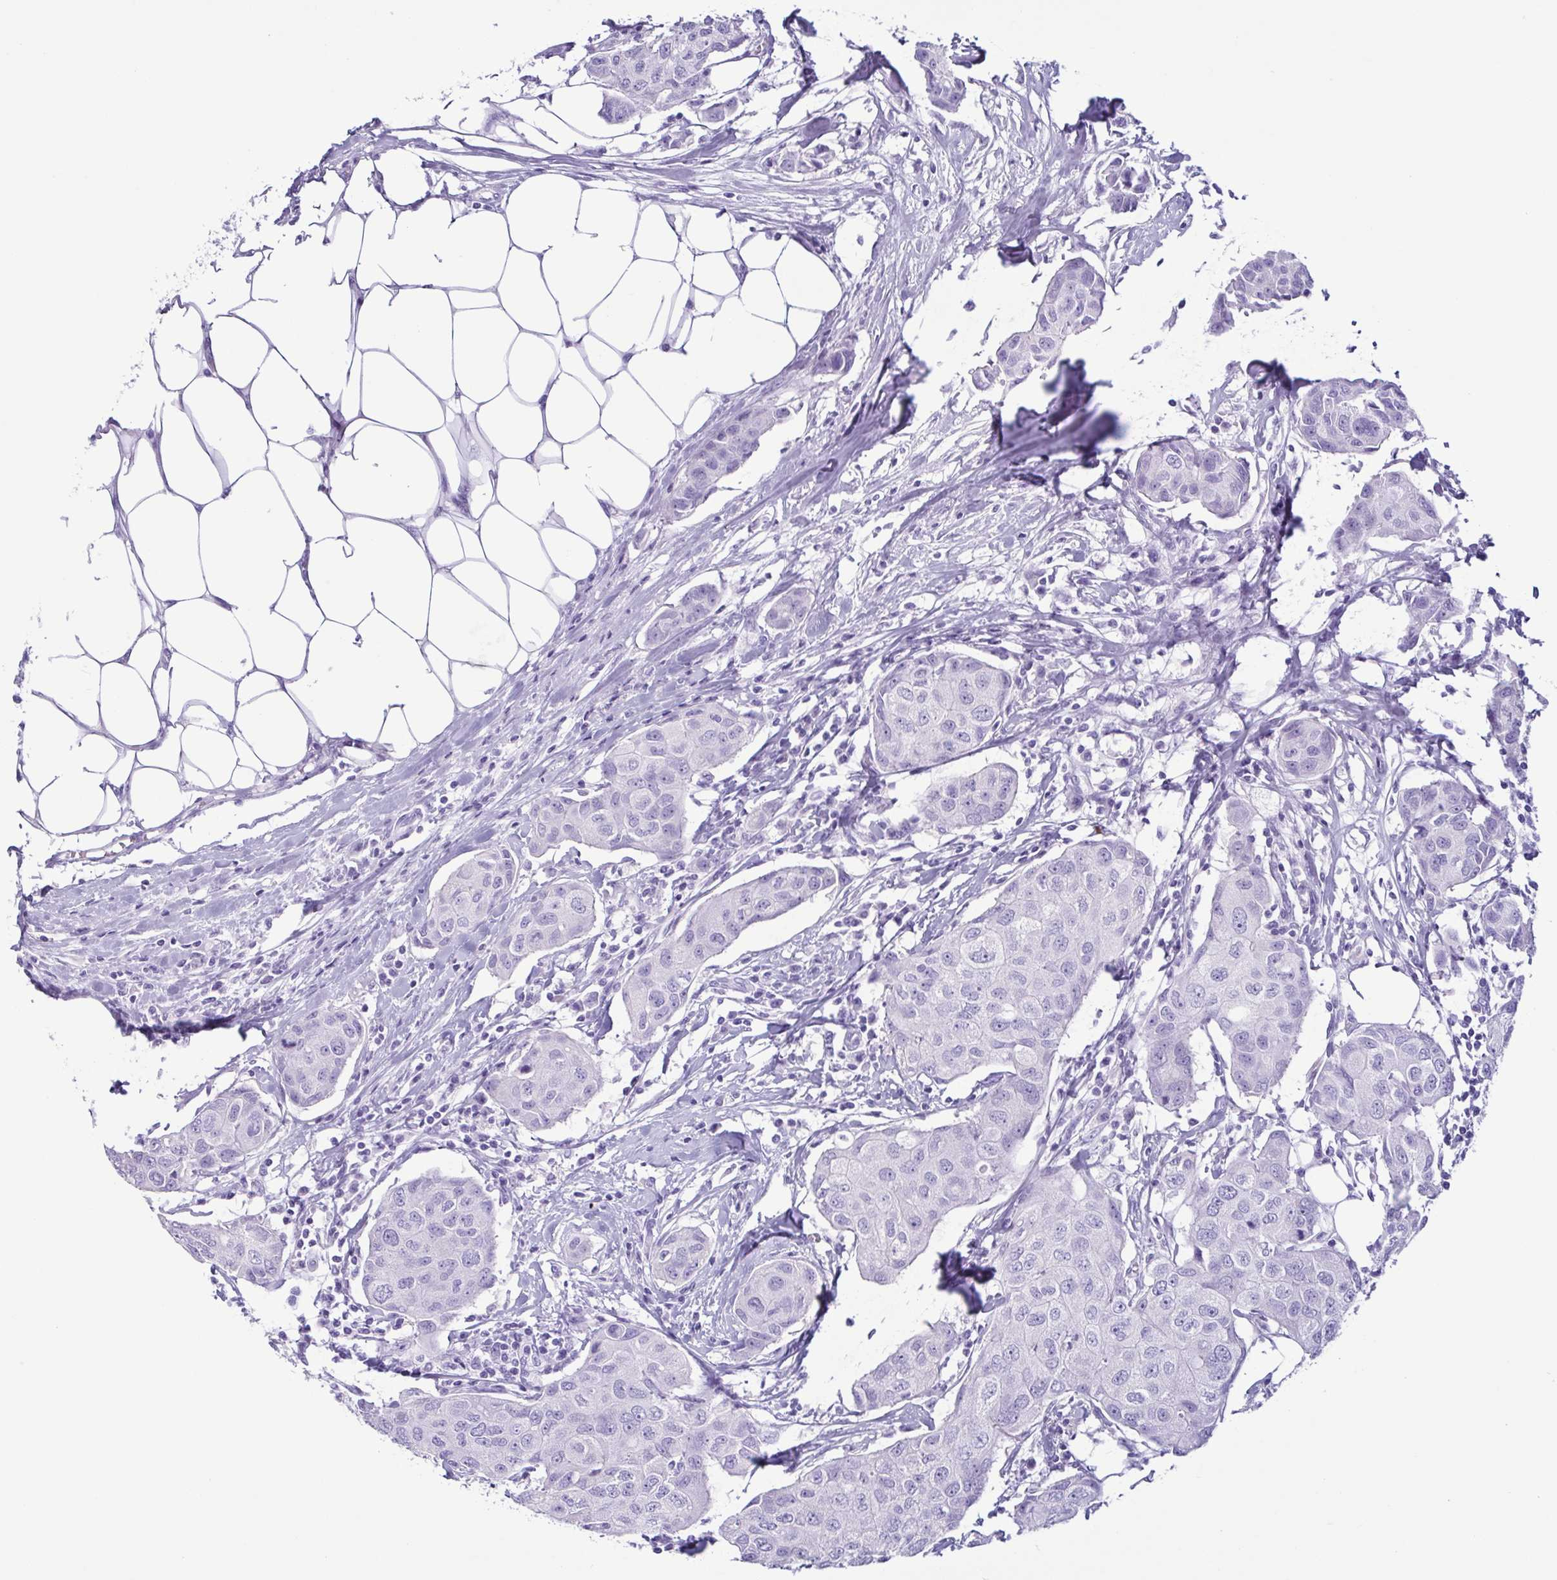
{"staining": {"intensity": "negative", "quantity": "none", "location": "none"}, "tissue": "breast cancer", "cell_type": "Tumor cells", "image_type": "cancer", "snomed": [{"axis": "morphology", "description": "Duct carcinoma"}, {"axis": "topography", "description": "Breast"}, {"axis": "topography", "description": "Lymph node"}], "caption": "DAB (3,3'-diaminobenzidine) immunohistochemical staining of breast cancer (infiltrating ductal carcinoma) displays no significant staining in tumor cells. (DAB IHC visualized using brightfield microscopy, high magnification).", "gene": "LTF", "patient": {"sex": "female", "age": 80}}